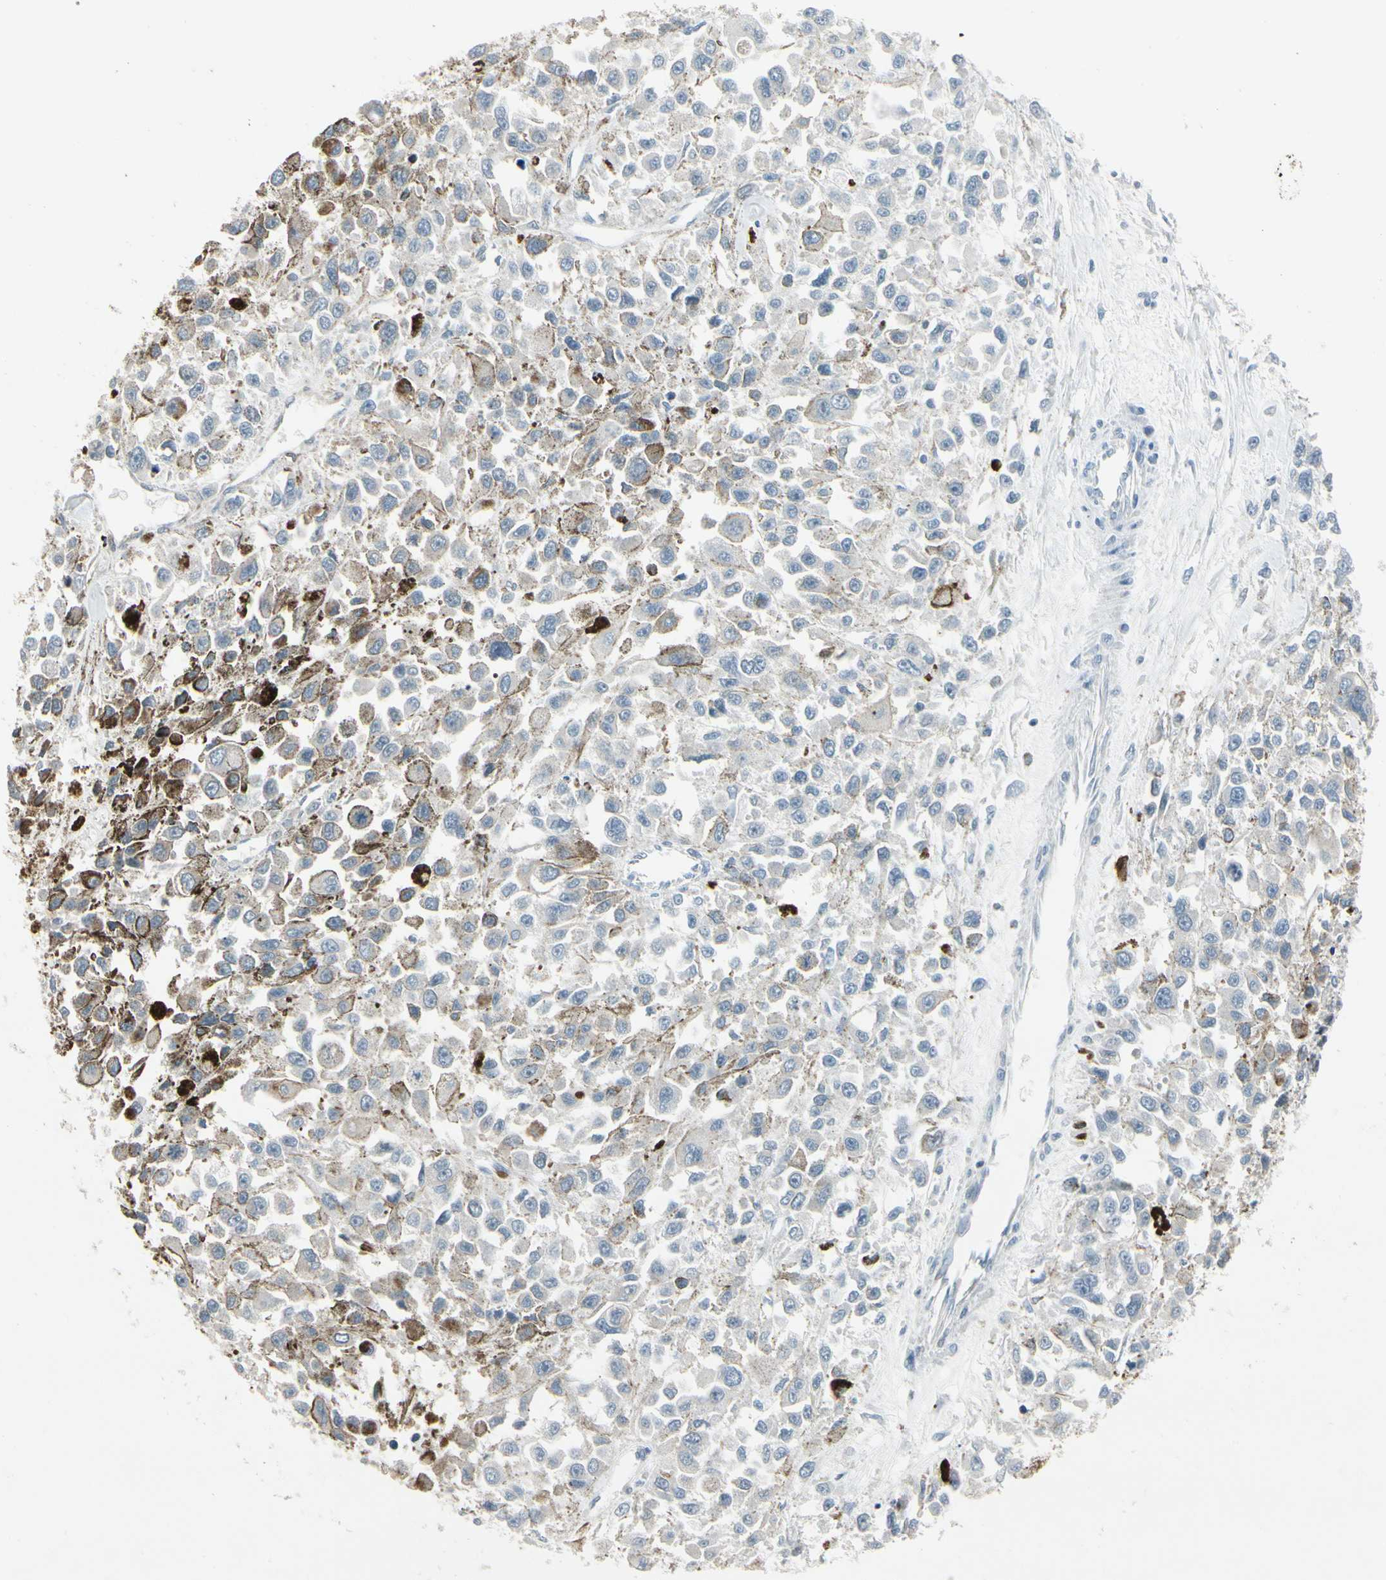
{"staining": {"intensity": "negative", "quantity": "none", "location": "none"}, "tissue": "melanoma", "cell_type": "Tumor cells", "image_type": "cancer", "snomed": [{"axis": "morphology", "description": "Malignant melanoma, Metastatic site"}, {"axis": "topography", "description": "Lymph node"}], "caption": "DAB immunohistochemical staining of melanoma displays no significant positivity in tumor cells.", "gene": "ARG2", "patient": {"sex": "male", "age": 59}}